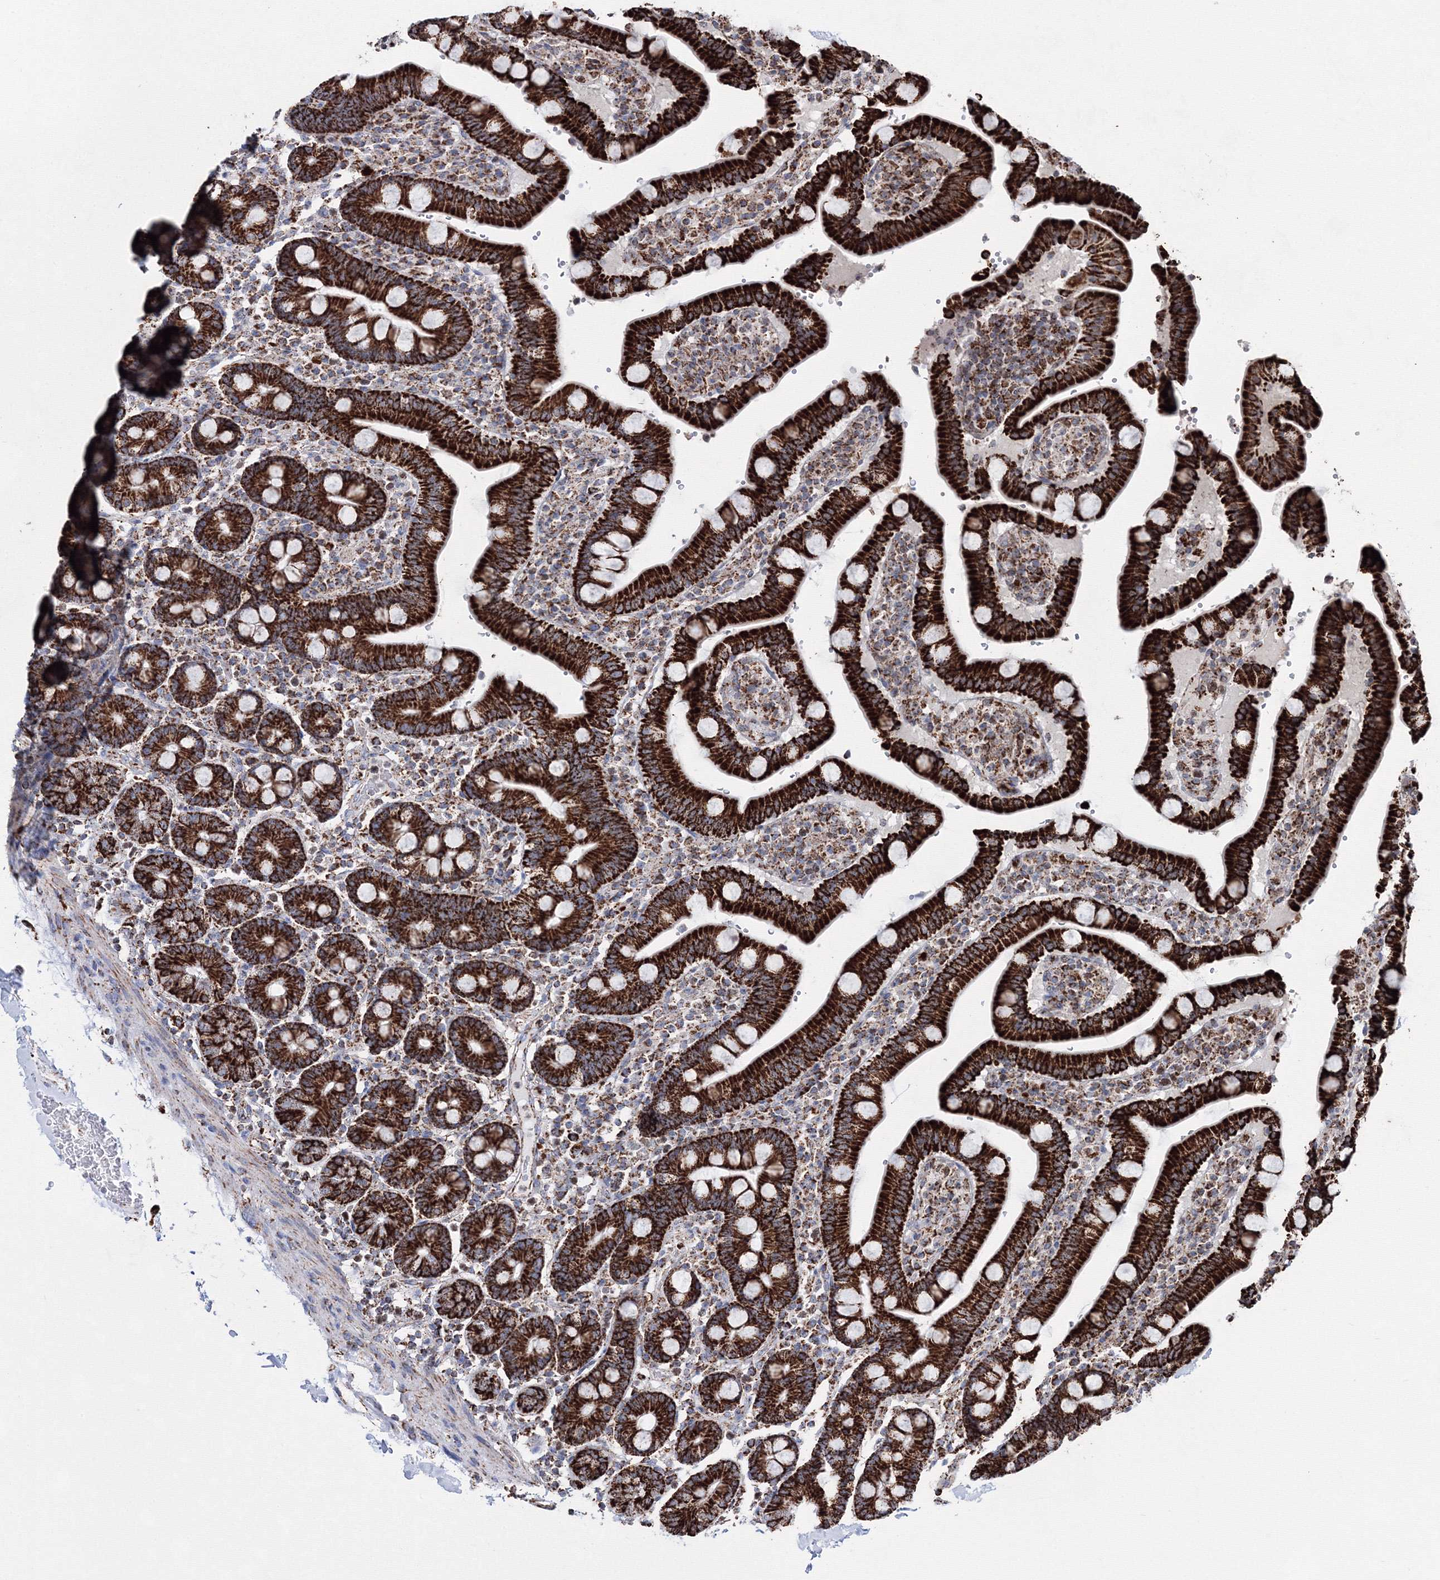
{"staining": {"intensity": "strong", "quantity": ">75%", "location": "cytoplasmic/membranous"}, "tissue": "duodenum", "cell_type": "Glandular cells", "image_type": "normal", "snomed": [{"axis": "morphology", "description": "Normal tissue, NOS"}, {"axis": "topography", "description": "Small intestine, NOS"}], "caption": "Protein staining by immunohistochemistry reveals strong cytoplasmic/membranous expression in approximately >75% of glandular cells in normal duodenum.", "gene": "HADHB", "patient": {"sex": "female", "age": 71}}